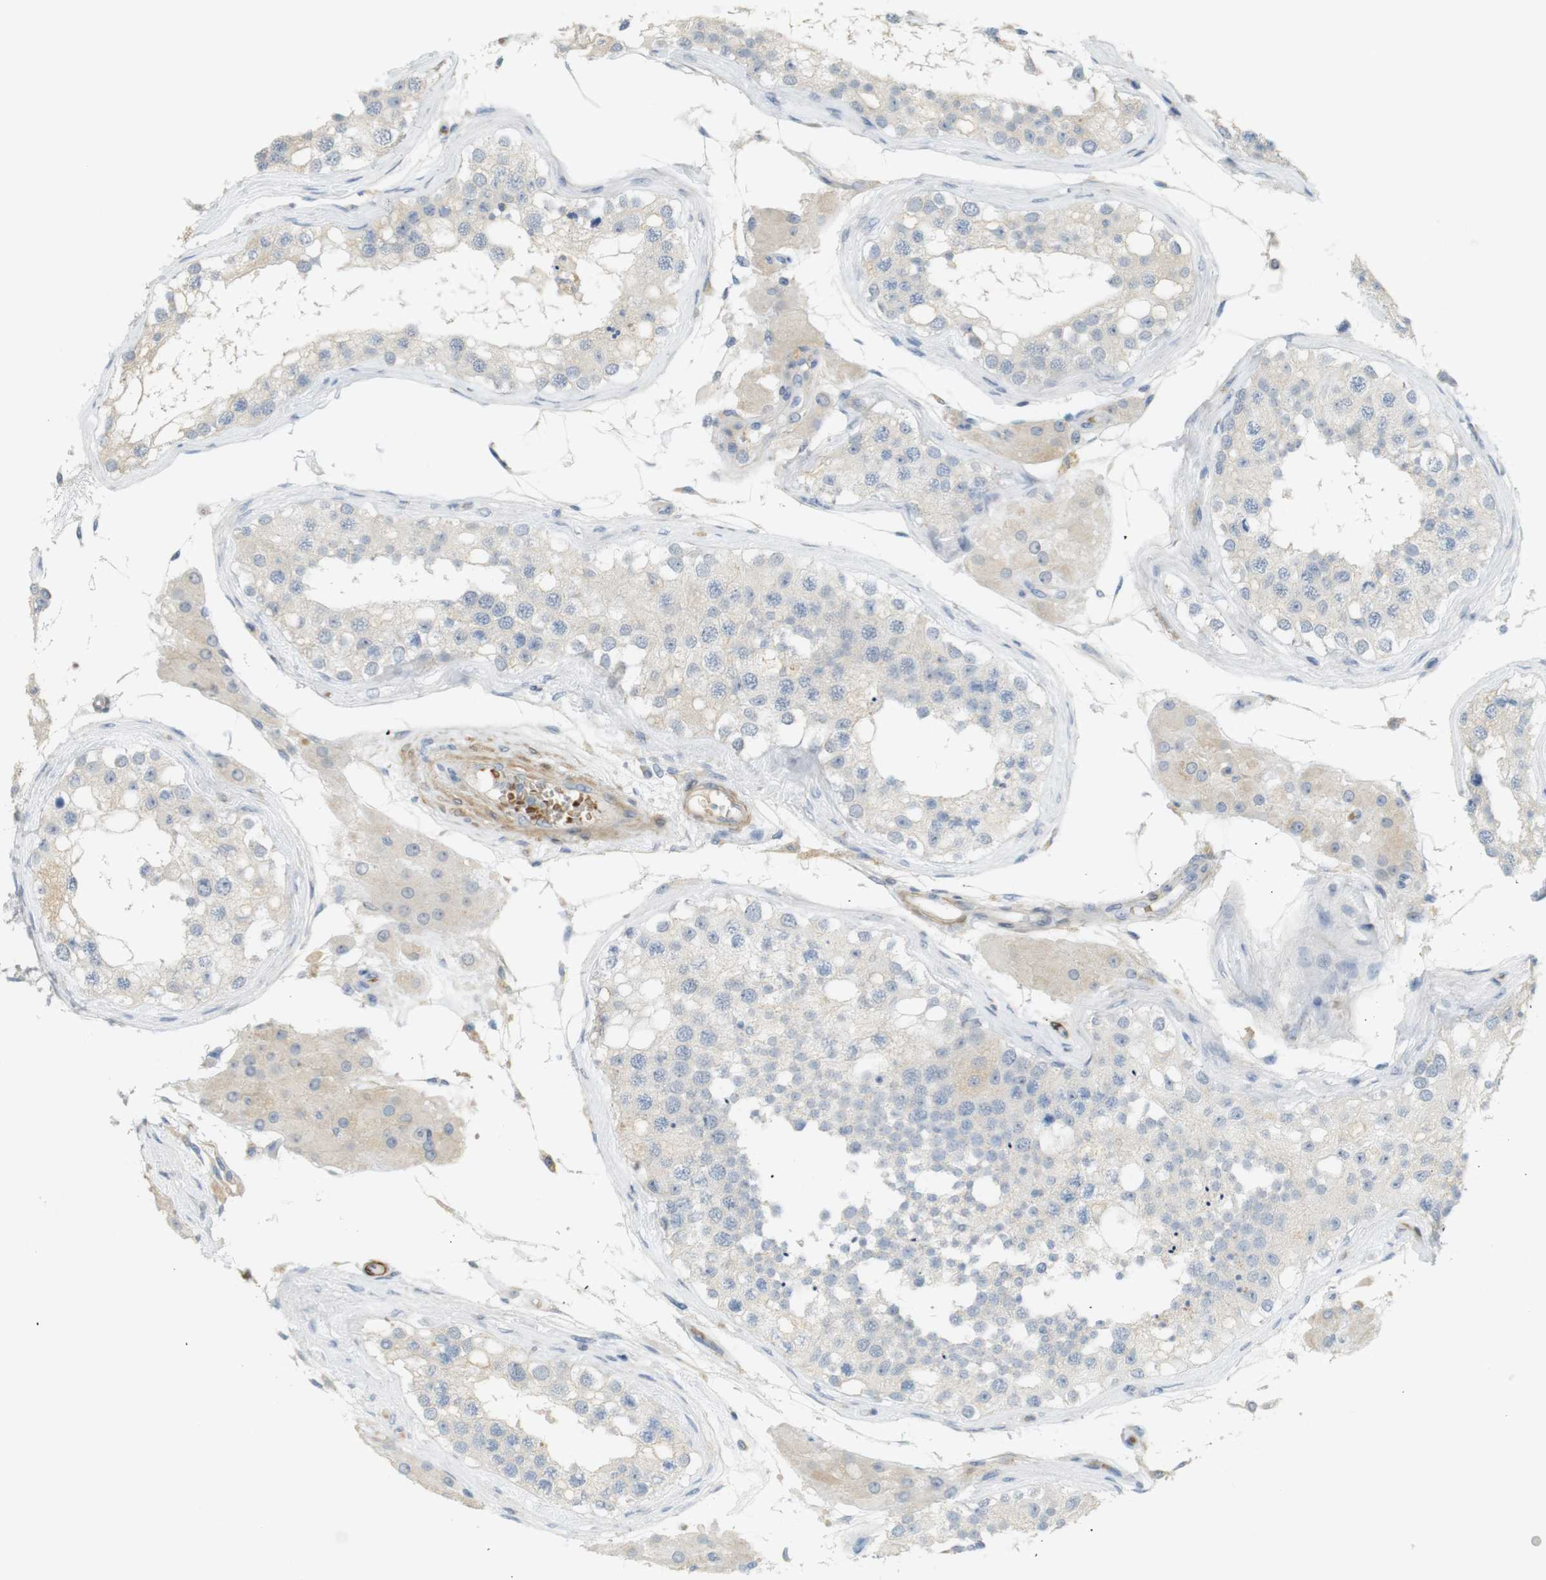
{"staining": {"intensity": "weak", "quantity": "<25%", "location": "cytoplasmic/membranous"}, "tissue": "testis", "cell_type": "Cells in seminiferous ducts", "image_type": "normal", "snomed": [{"axis": "morphology", "description": "Normal tissue, NOS"}, {"axis": "topography", "description": "Testis"}], "caption": "The histopathology image exhibits no significant staining in cells in seminiferous ducts of testis. (IHC, brightfield microscopy, high magnification).", "gene": "PDE3A", "patient": {"sex": "male", "age": 68}}